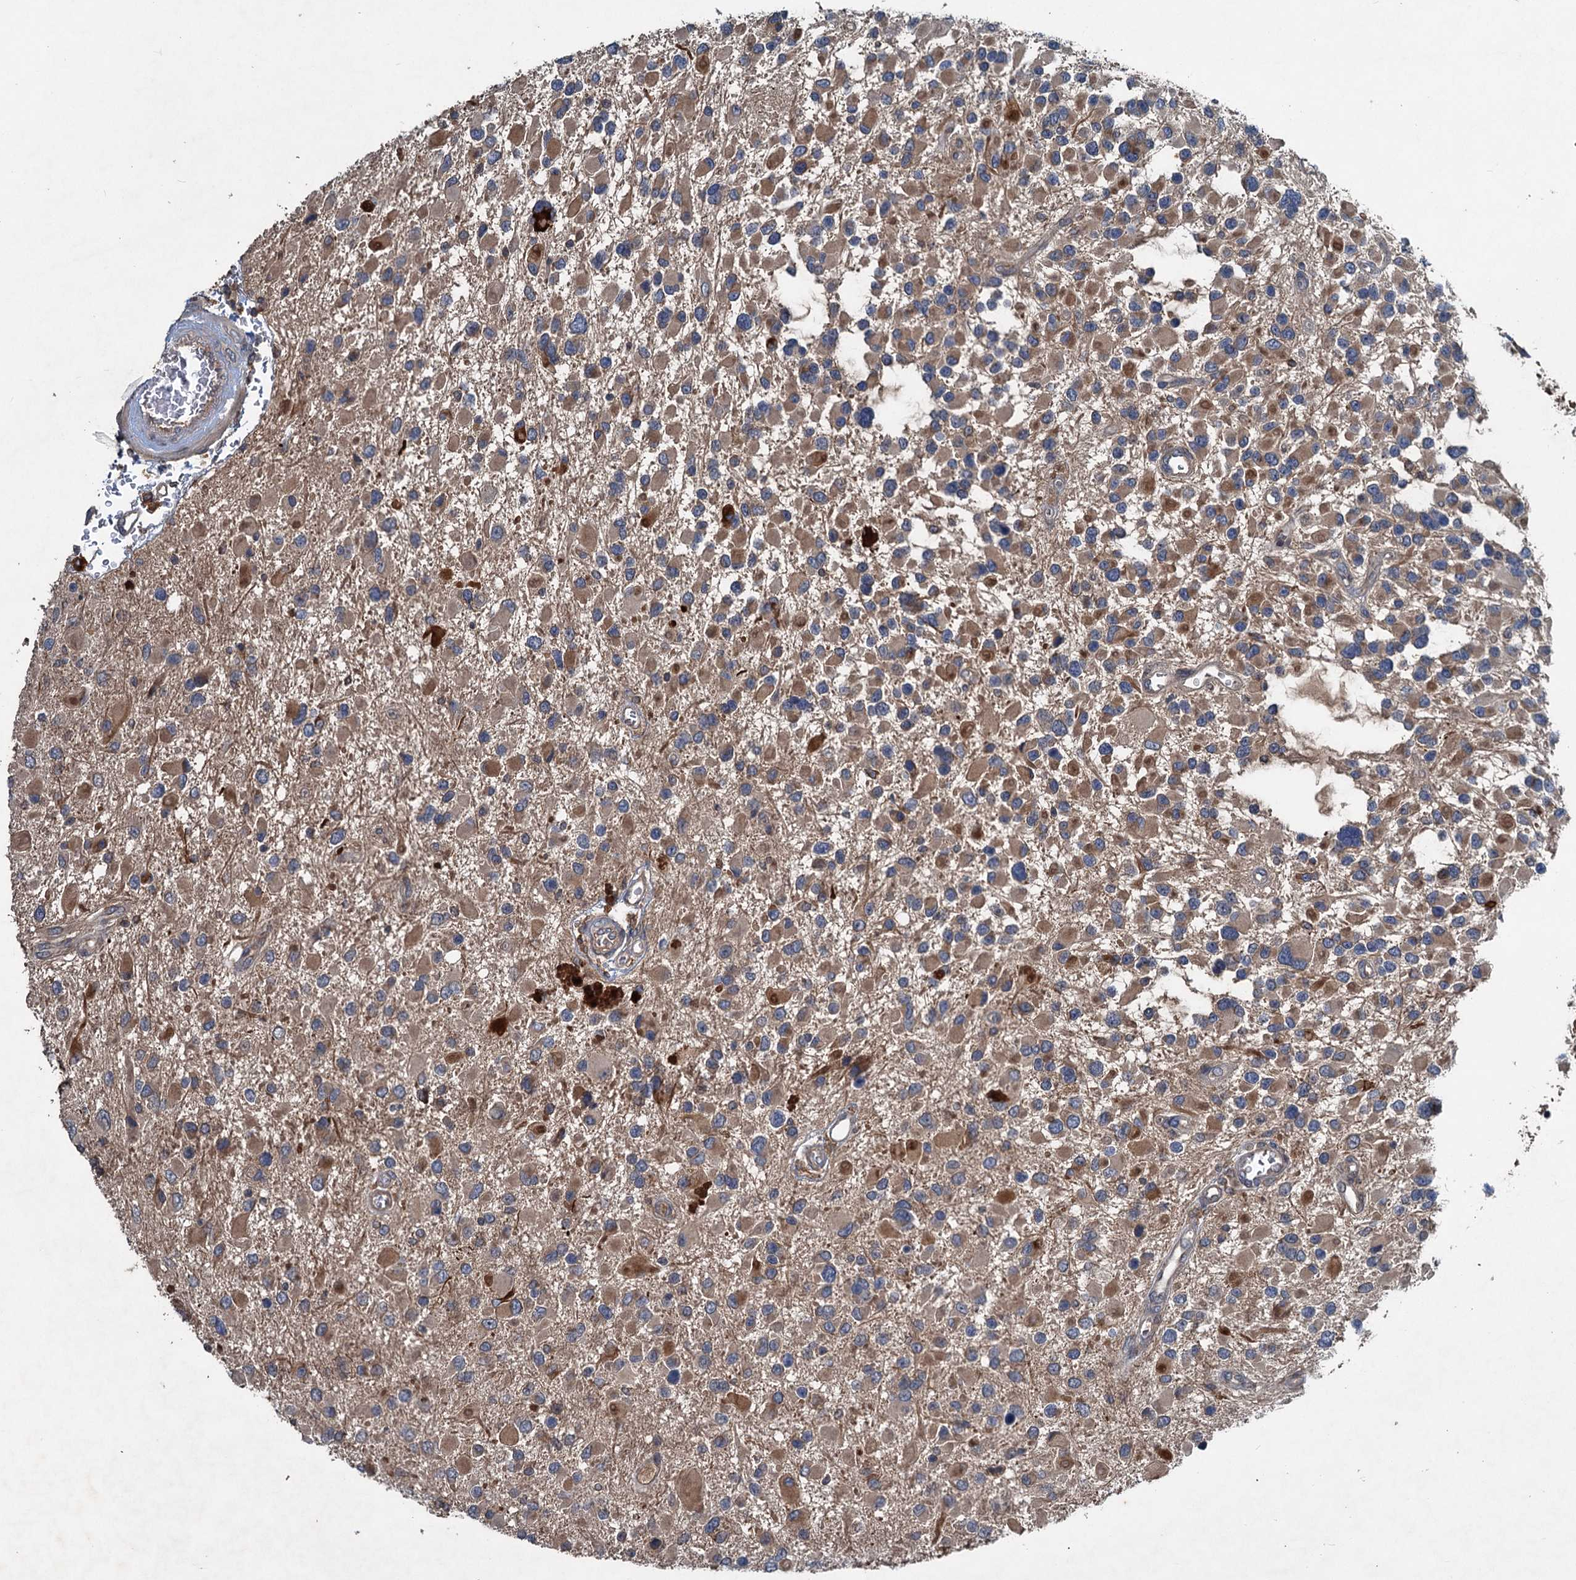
{"staining": {"intensity": "moderate", "quantity": "25%-75%", "location": "cytoplasmic/membranous"}, "tissue": "glioma", "cell_type": "Tumor cells", "image_type": "cancer", "snomed": [{"axis": "morphology", "description": "Glioma, malignant, High grade"}, {"axis": "topography", "description": "Brain"}], "caption": "This photomicrograph reveals malignant glioma (high-grade) stained with IHC to label a protein in brown. The cytoplasmic/membranous of tumor cells show moderate positivity for the protein. Nuclei are counter-stained blue.", "gene": "TAPBPL", "patient": {"sex": "male", "age": 53}}